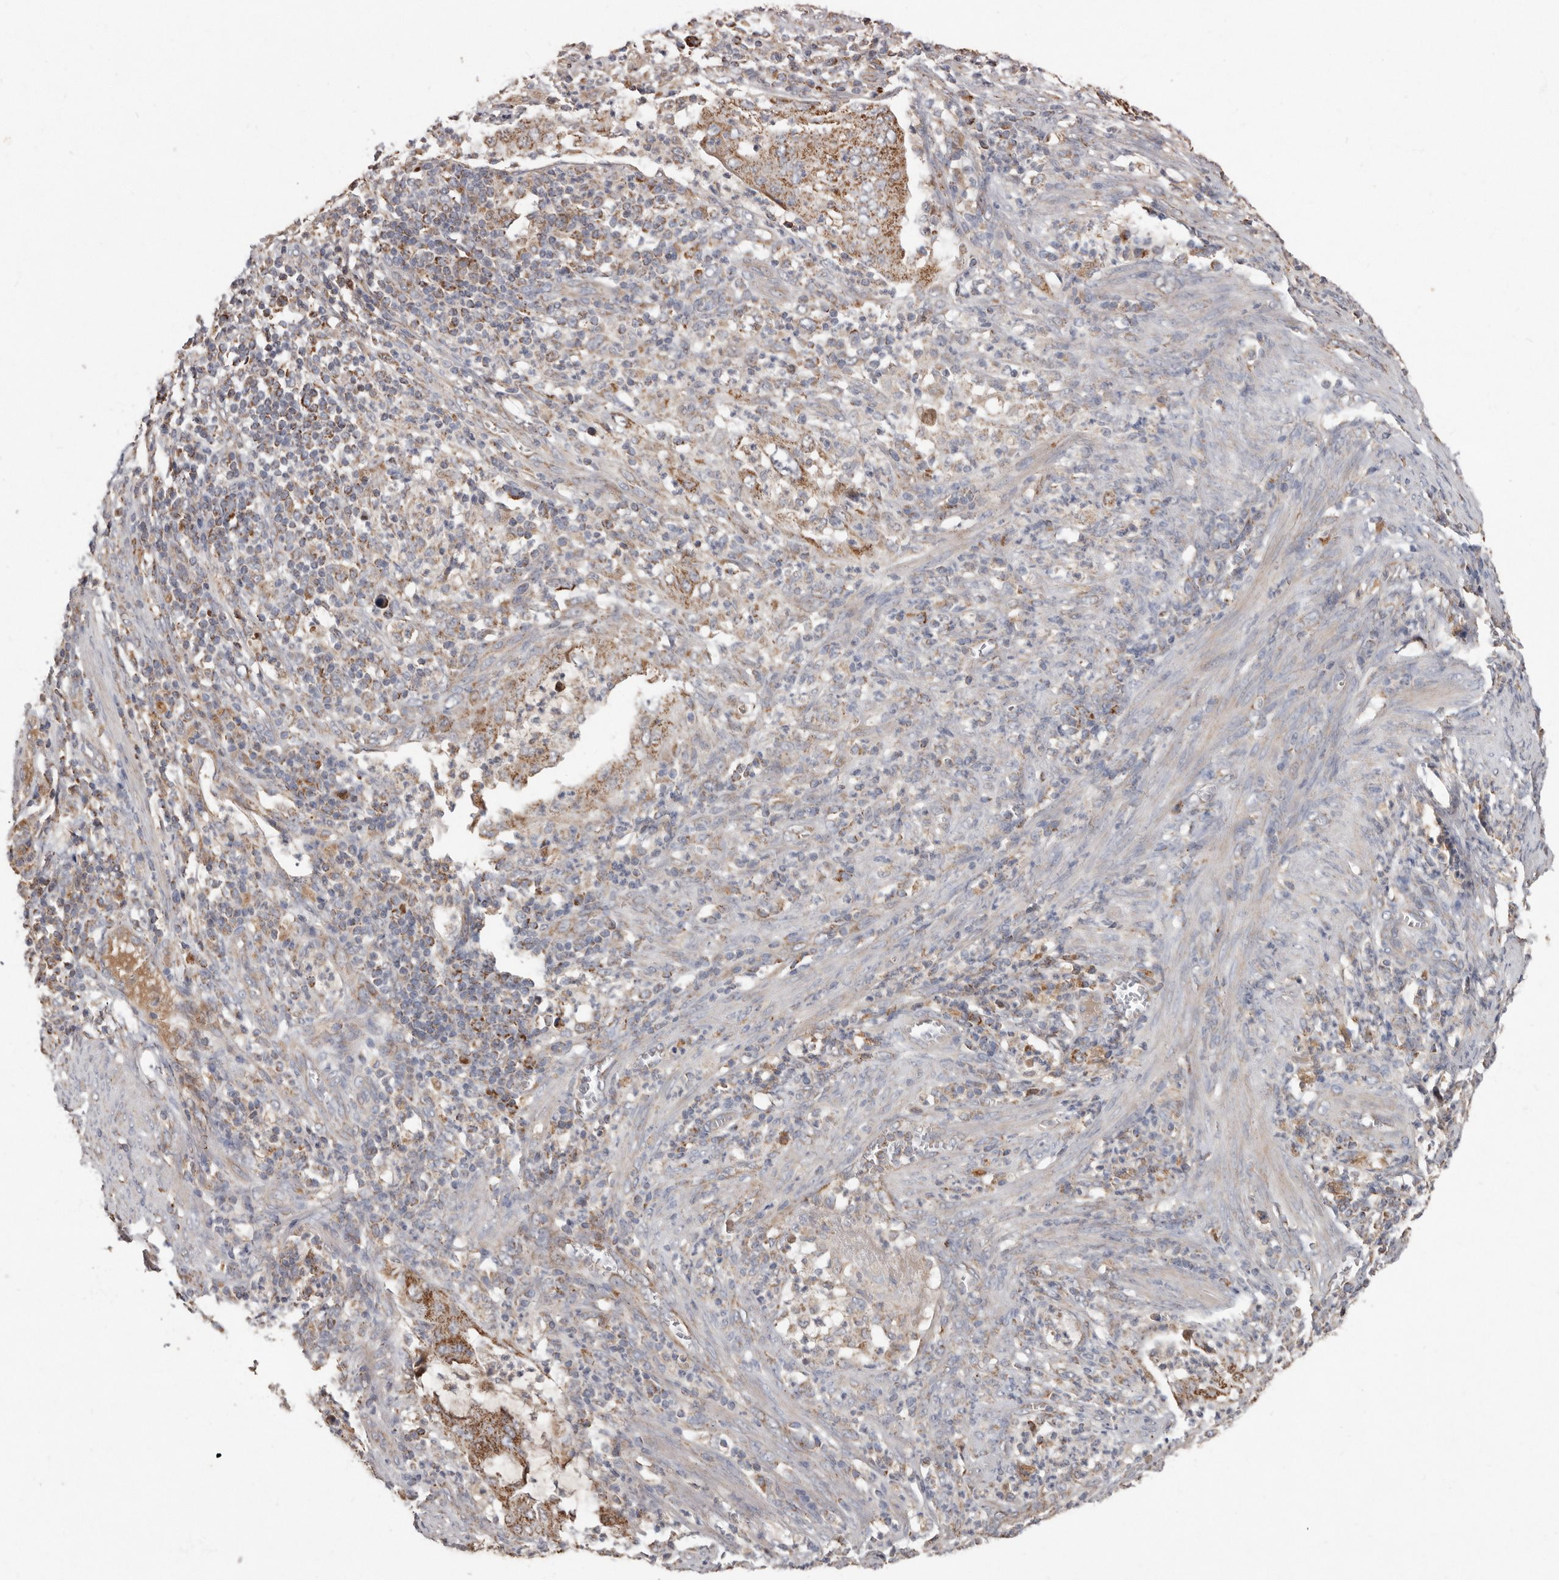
{"staining": {"intensity": "moderate", "quantity": ">75%", "location": "cytoplasmic/membranous"}, "tissue": "endometrial cancer", "cell_type": "Tumor cells", "image_type": "cancer", "snomed": [{"axis": "morphology", "description": "Adenocarcinoma, NOS"}, {"axis": "topography", "description": "Endometrium"}], "caption": "Moderate cytoplasmic/membranous expression for a protein is seen in about >75% of tumor cells of adenocarcinoma (endometrial) using IHC.", "gene": "KIF26B", "patient": {"sex": "female", "age": 51}}